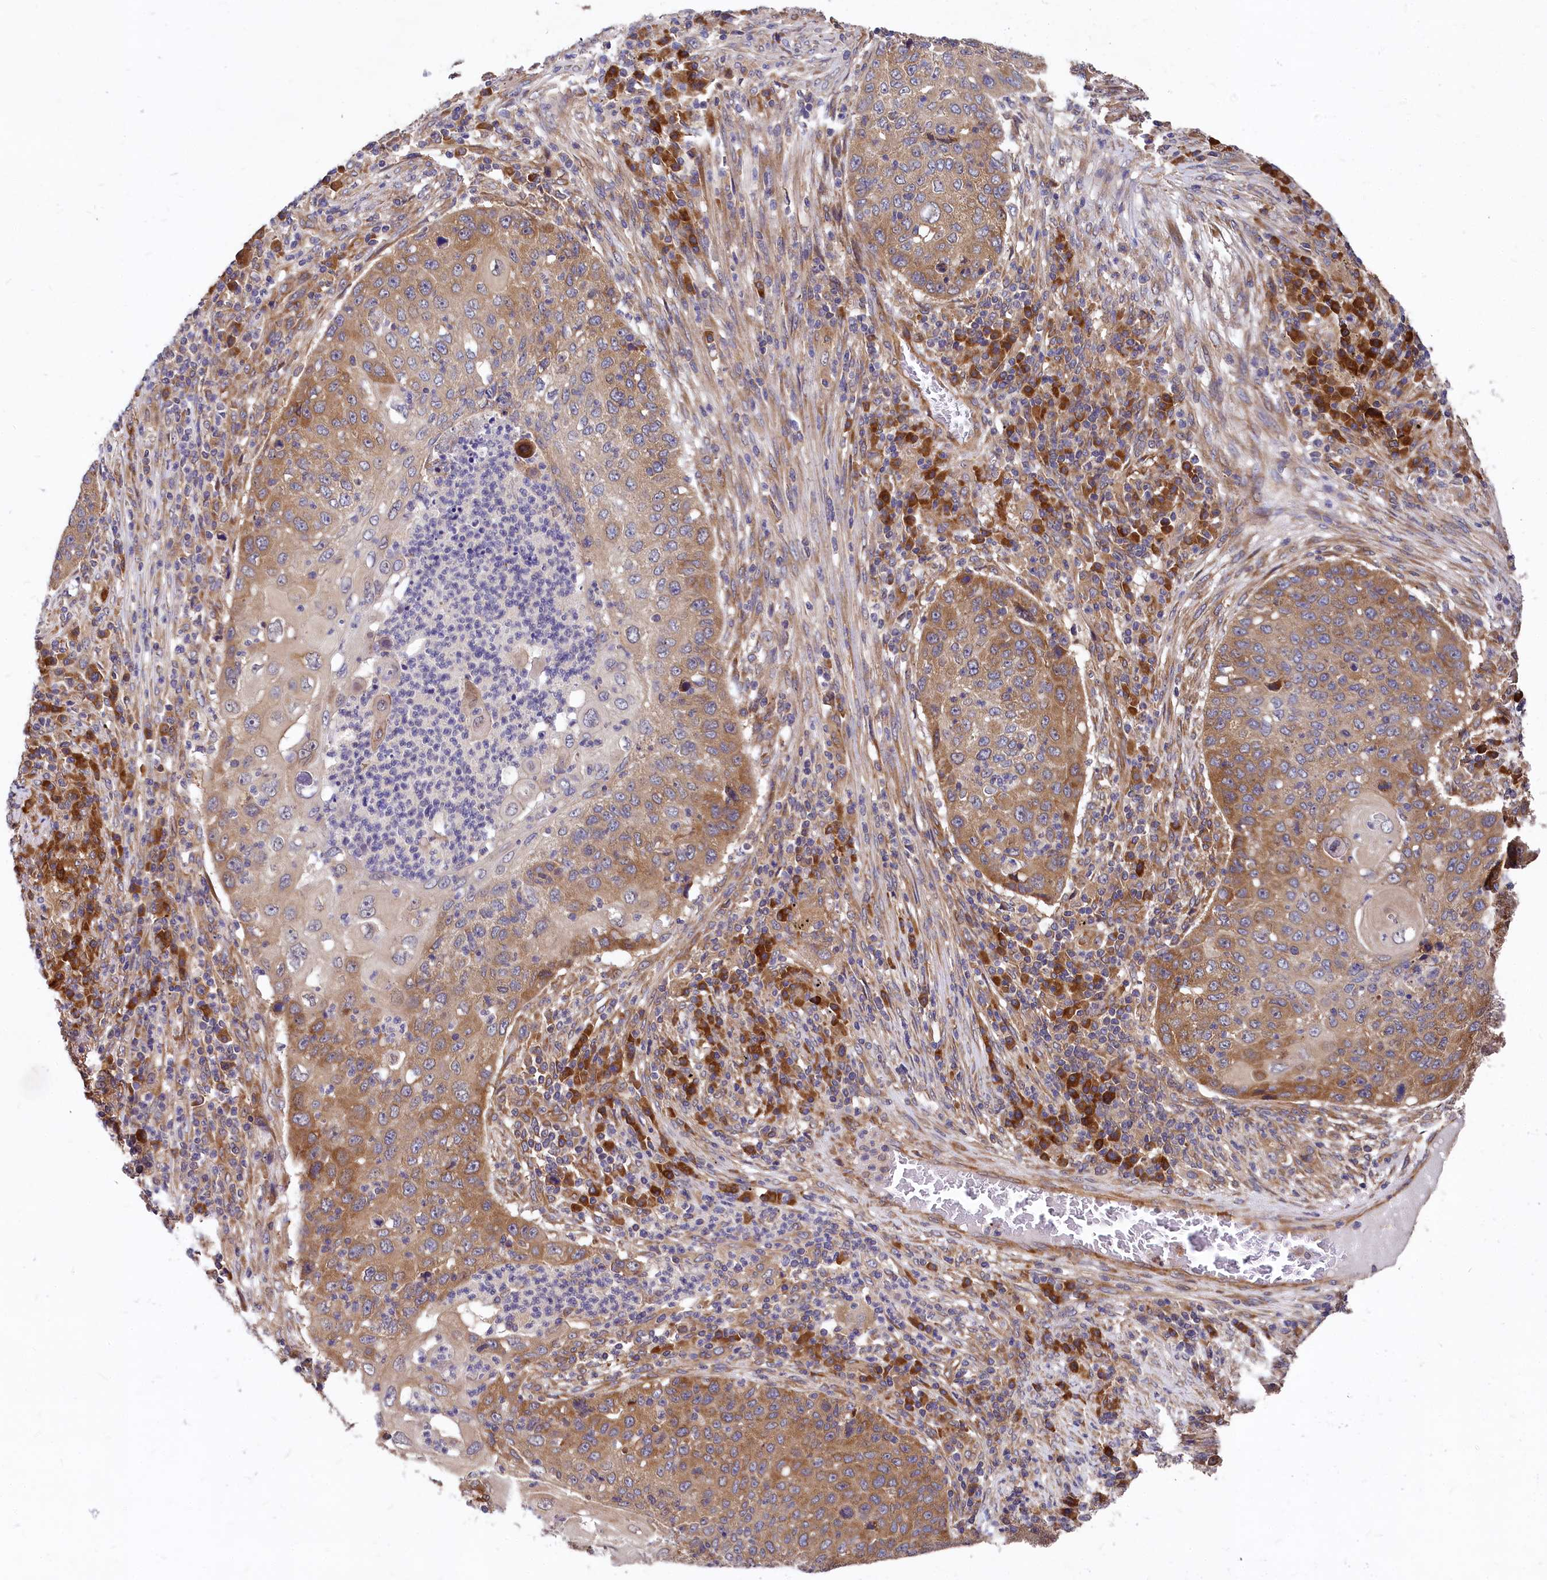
{"staining": {"intensity": "moderate", "quantity": ">75%", "location": "cytoplasmic/membranous"}, "tissue": "lung cancer", "cell_type": "Tumor cells", "image_type": "cancer", "snomed": [{"axis": "morphology", "description": "Squamous cell carcinoma, NOS"}, {"axis": "topography", "description": "Lung"}], "caption": "Squamous cell carcinoma (lung) was stained to show a protein in brown. There is medium levels of moderate cytoplasmic/membranous staining in approximately >75% of tumor cells.", "gene": "EIF2B2", "patient": {"sex": "female", "age": 63}}